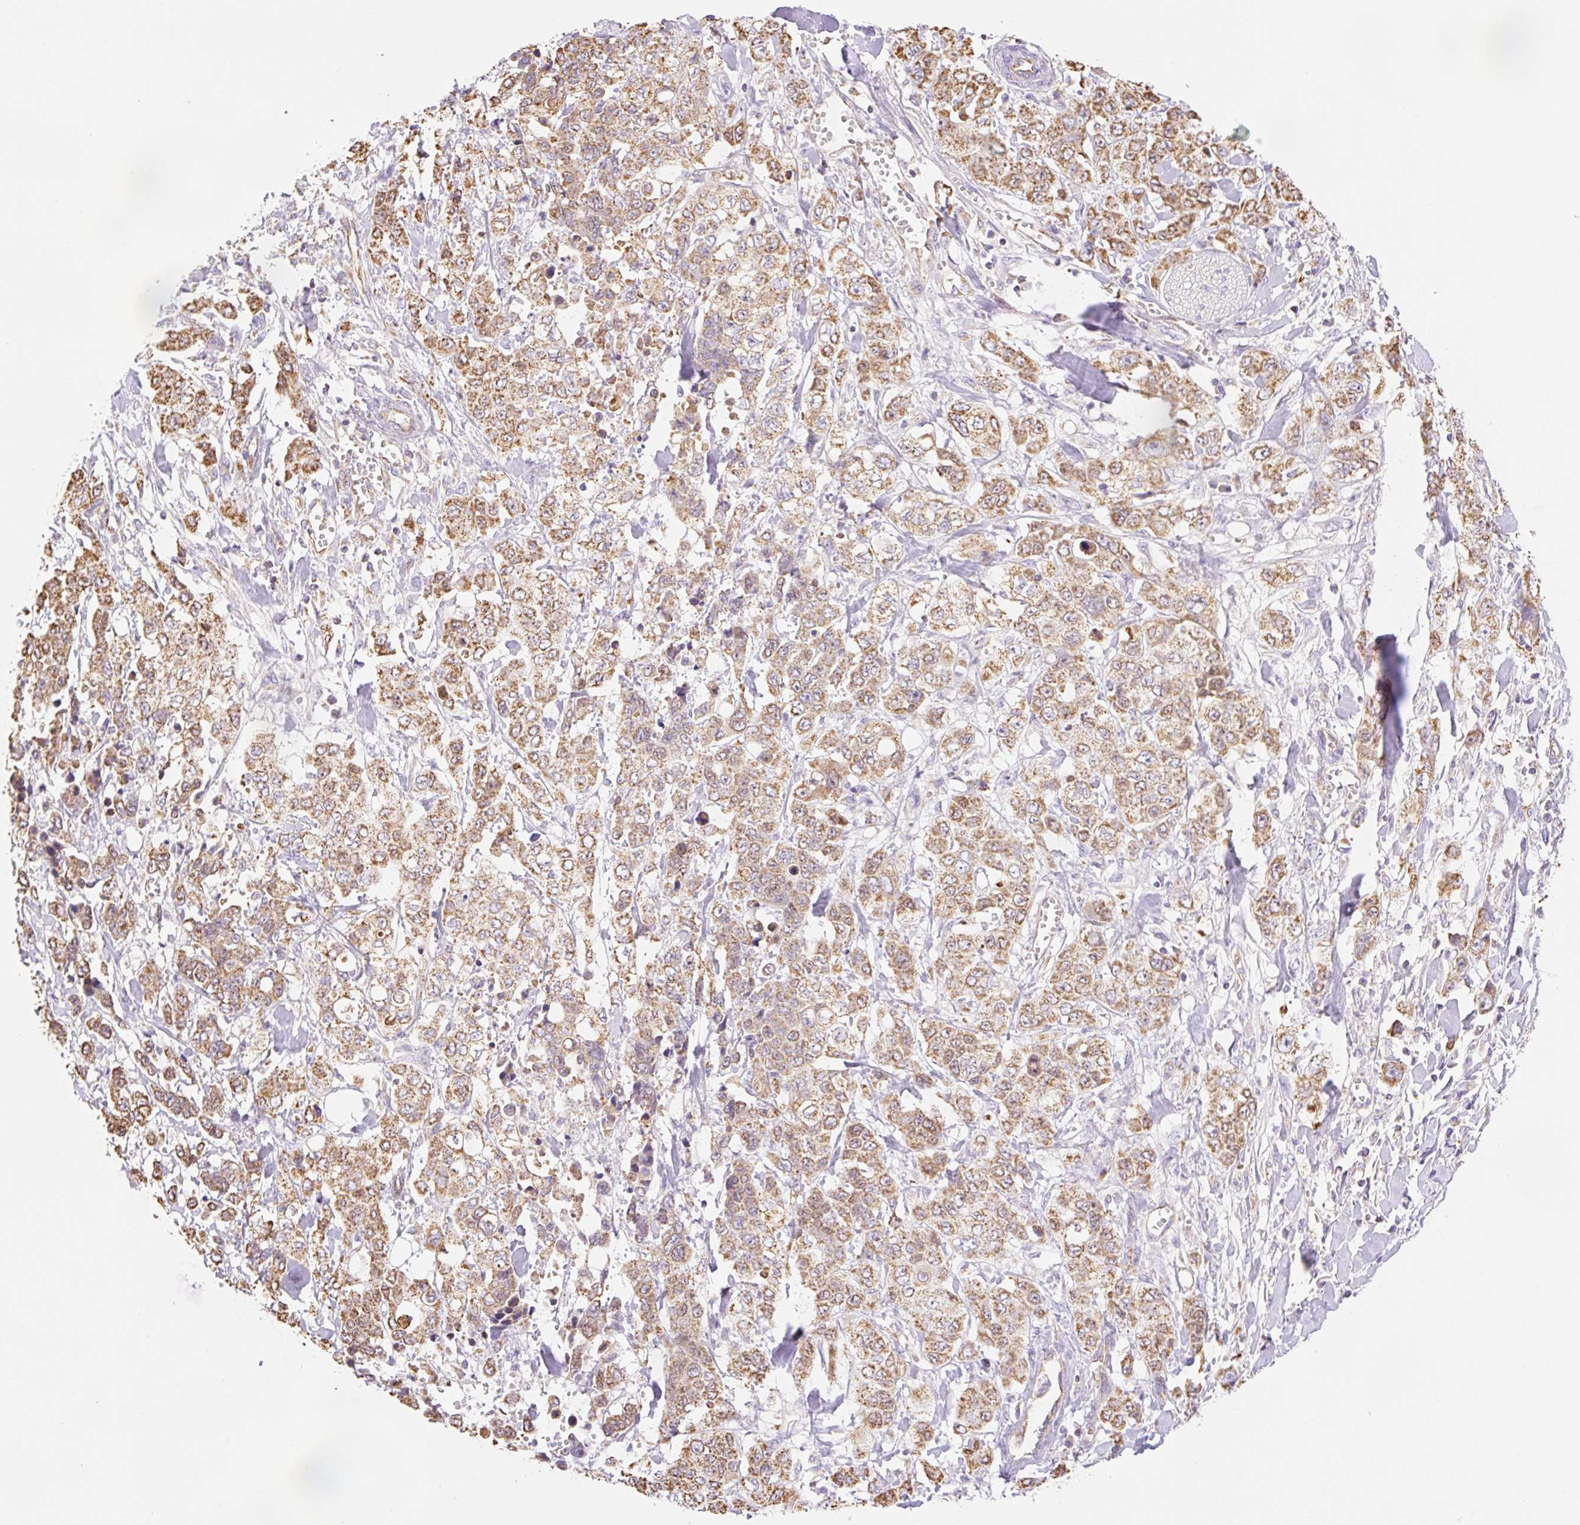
{"staining": {"intensity": "moderate", "quantity": ">75%", "location": "cytoplasmic/membranous"}, "tissue": "stomach cancer", "cell_type": "Tumor cells", "image_type": "cancer", "snomed": [{"axis": "morphology", "description": "Adenocarcinoma, NOS"}, {"axis": "topography", "description": "Stomach, upper"}], "caption": "Protein staining of stomach cancer tissue demonstrates moderate cytoplasmic/membranous expression in approximately >75% of tumor cells.", "gene": "ESAM", "patient": {"sex": "male", "age": 62}}